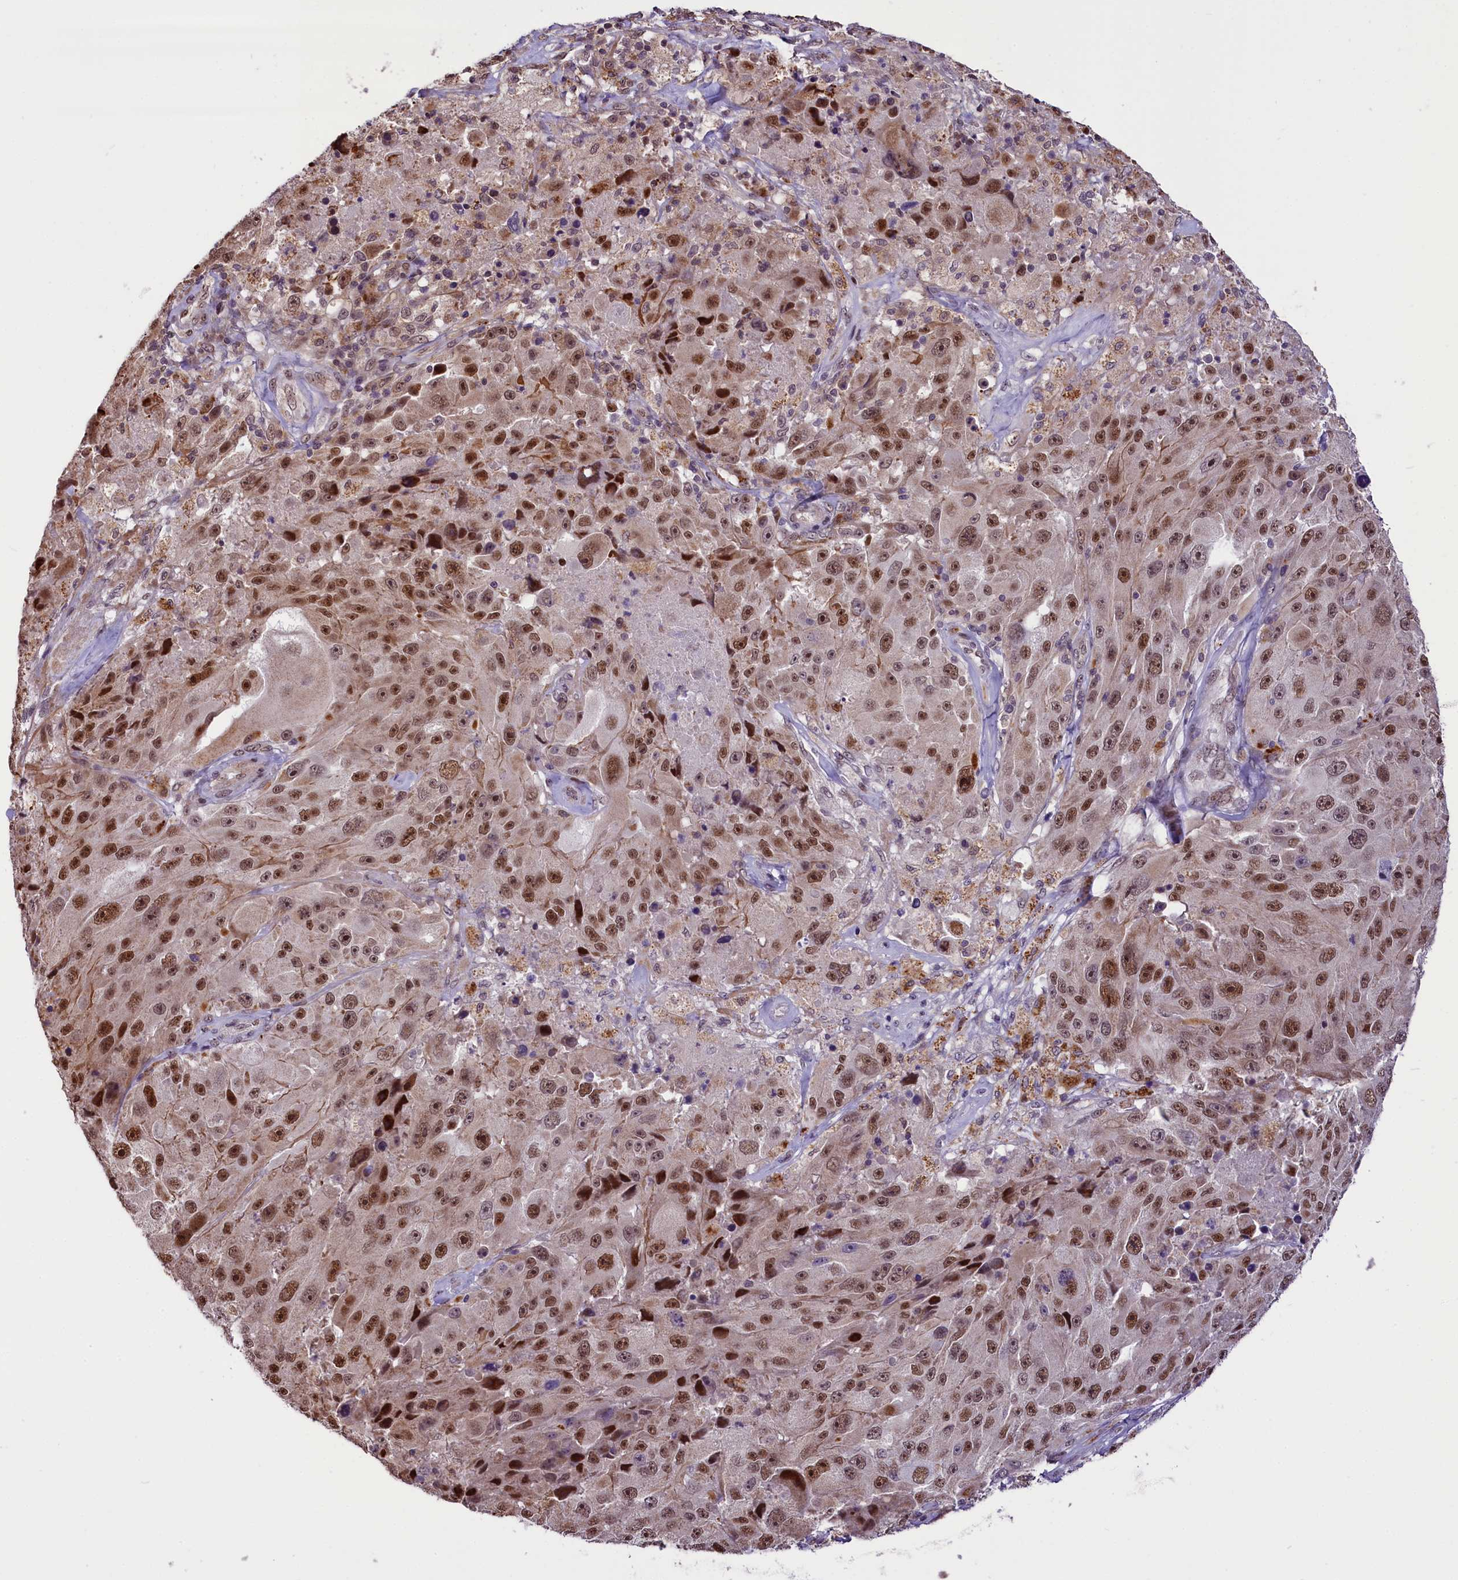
{"staining": {"intensity": "moderate", "quantity": ">75%", "location": "nuclear"}, "tissue": "melanoma", "cell_type": "Tumor cells", "image_type": "cancer", "snomed": [{"axis": "morphology", "description": "Malignant melanoma, Metastatic site"}, {"axis": "topography", "description": "Lymph node"}], "caption": "Immunohistochemical staining of human malignant melanoma (metastatic site) exhibits moderate nuclear protein positivity in approximately >75% of tumor cells.", "gene": "MRPL54", "patient": {"sex": "male", "age": 62}}